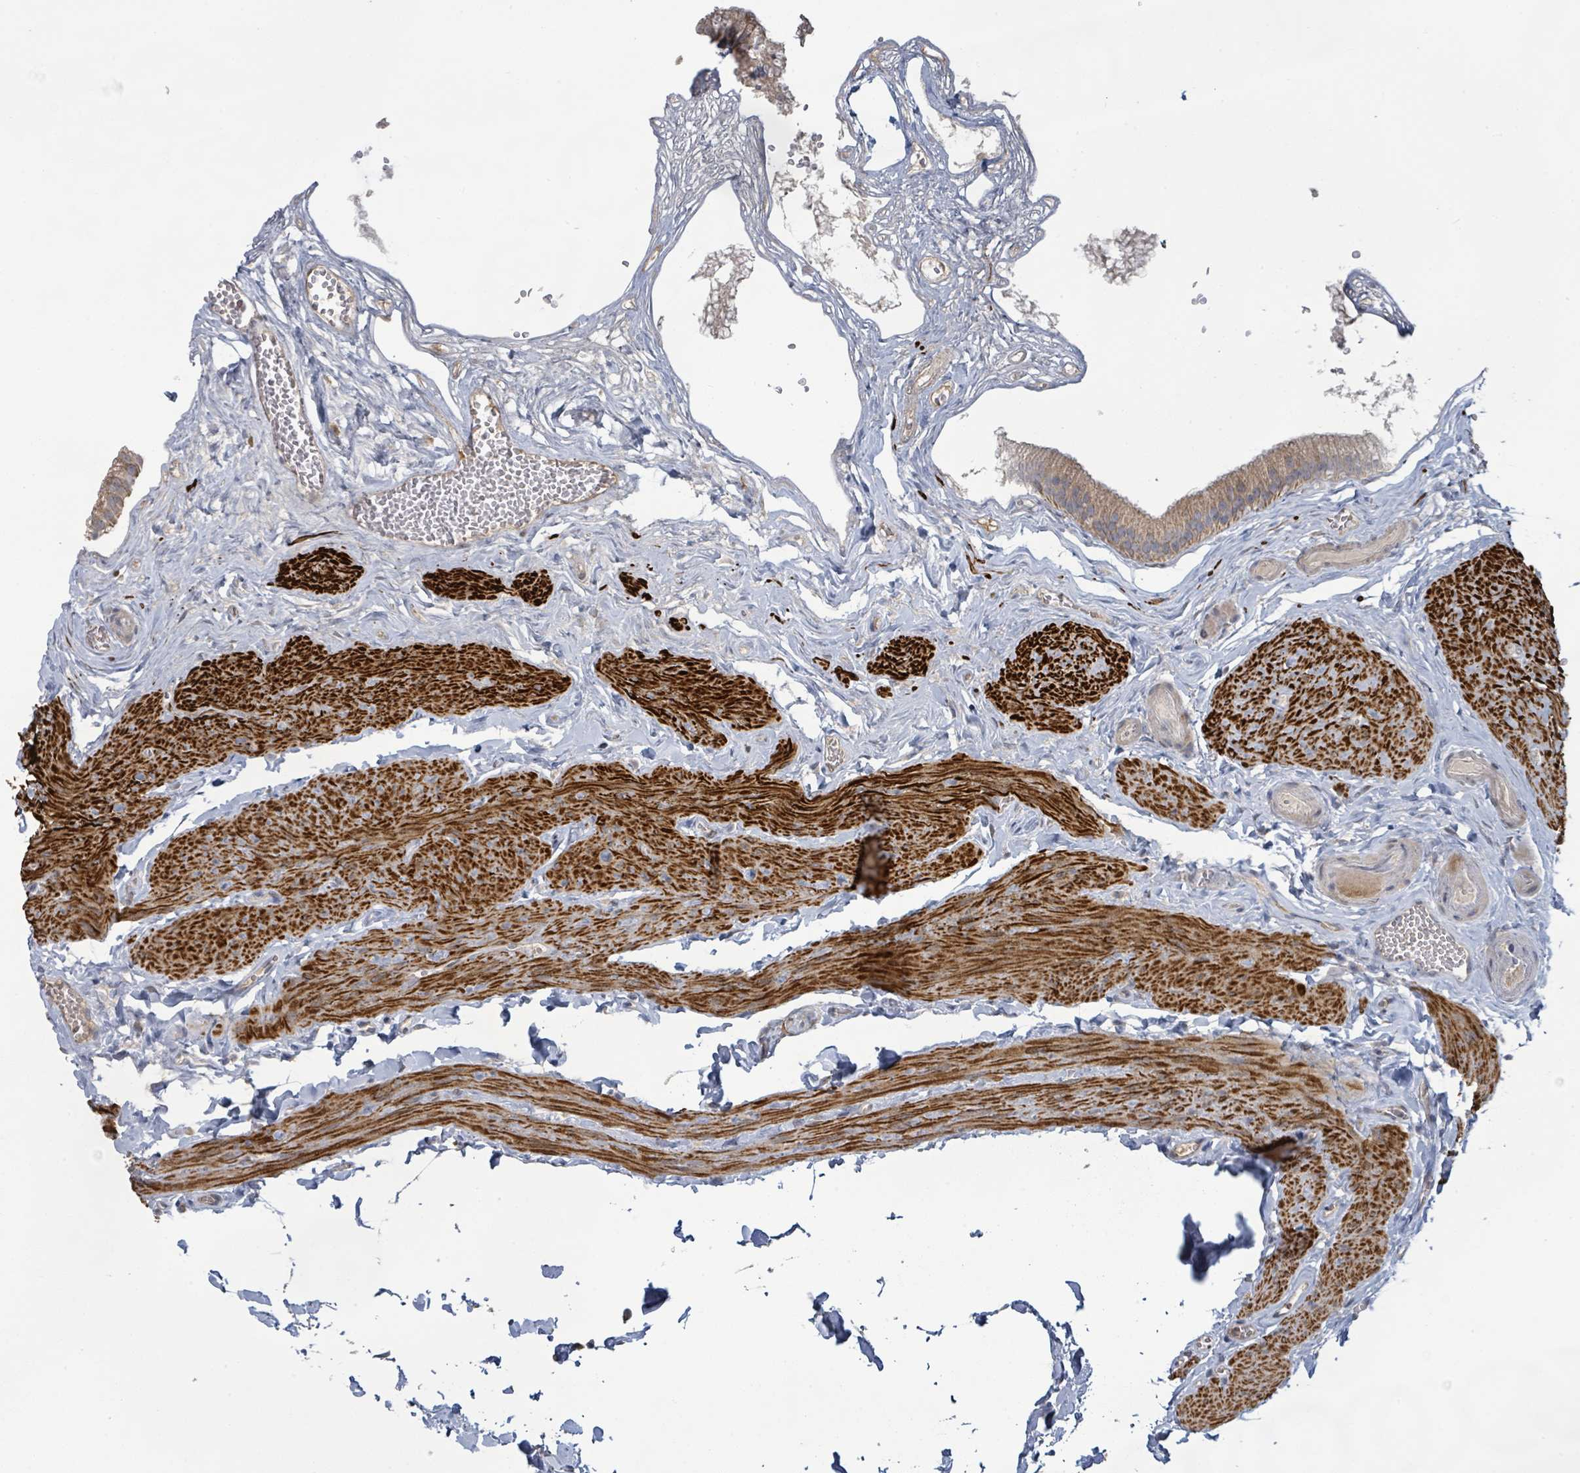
{"staining": {"intensity": "moderate", "quantity": ">75%", "location": "cytoplasmic/membranous"}, "tissue": "gallbladder", "cell_type": "Glandular cells", "image_type": "normal", "snomed": [{"axis": "morphology", "description": "Normal tissue, NOS"}, {"axis": "topography", "description": "Gallbladder"}], "caption": "Gallbladder stained with IHC demonstrates moderate cytoplasmic/membranous positivity in approximately >75% of glandular cells. (IHC, brightfield microscopy, high magnification).", "gene": "KCNS2", "patient": {"sex": "female", "age": 54}}